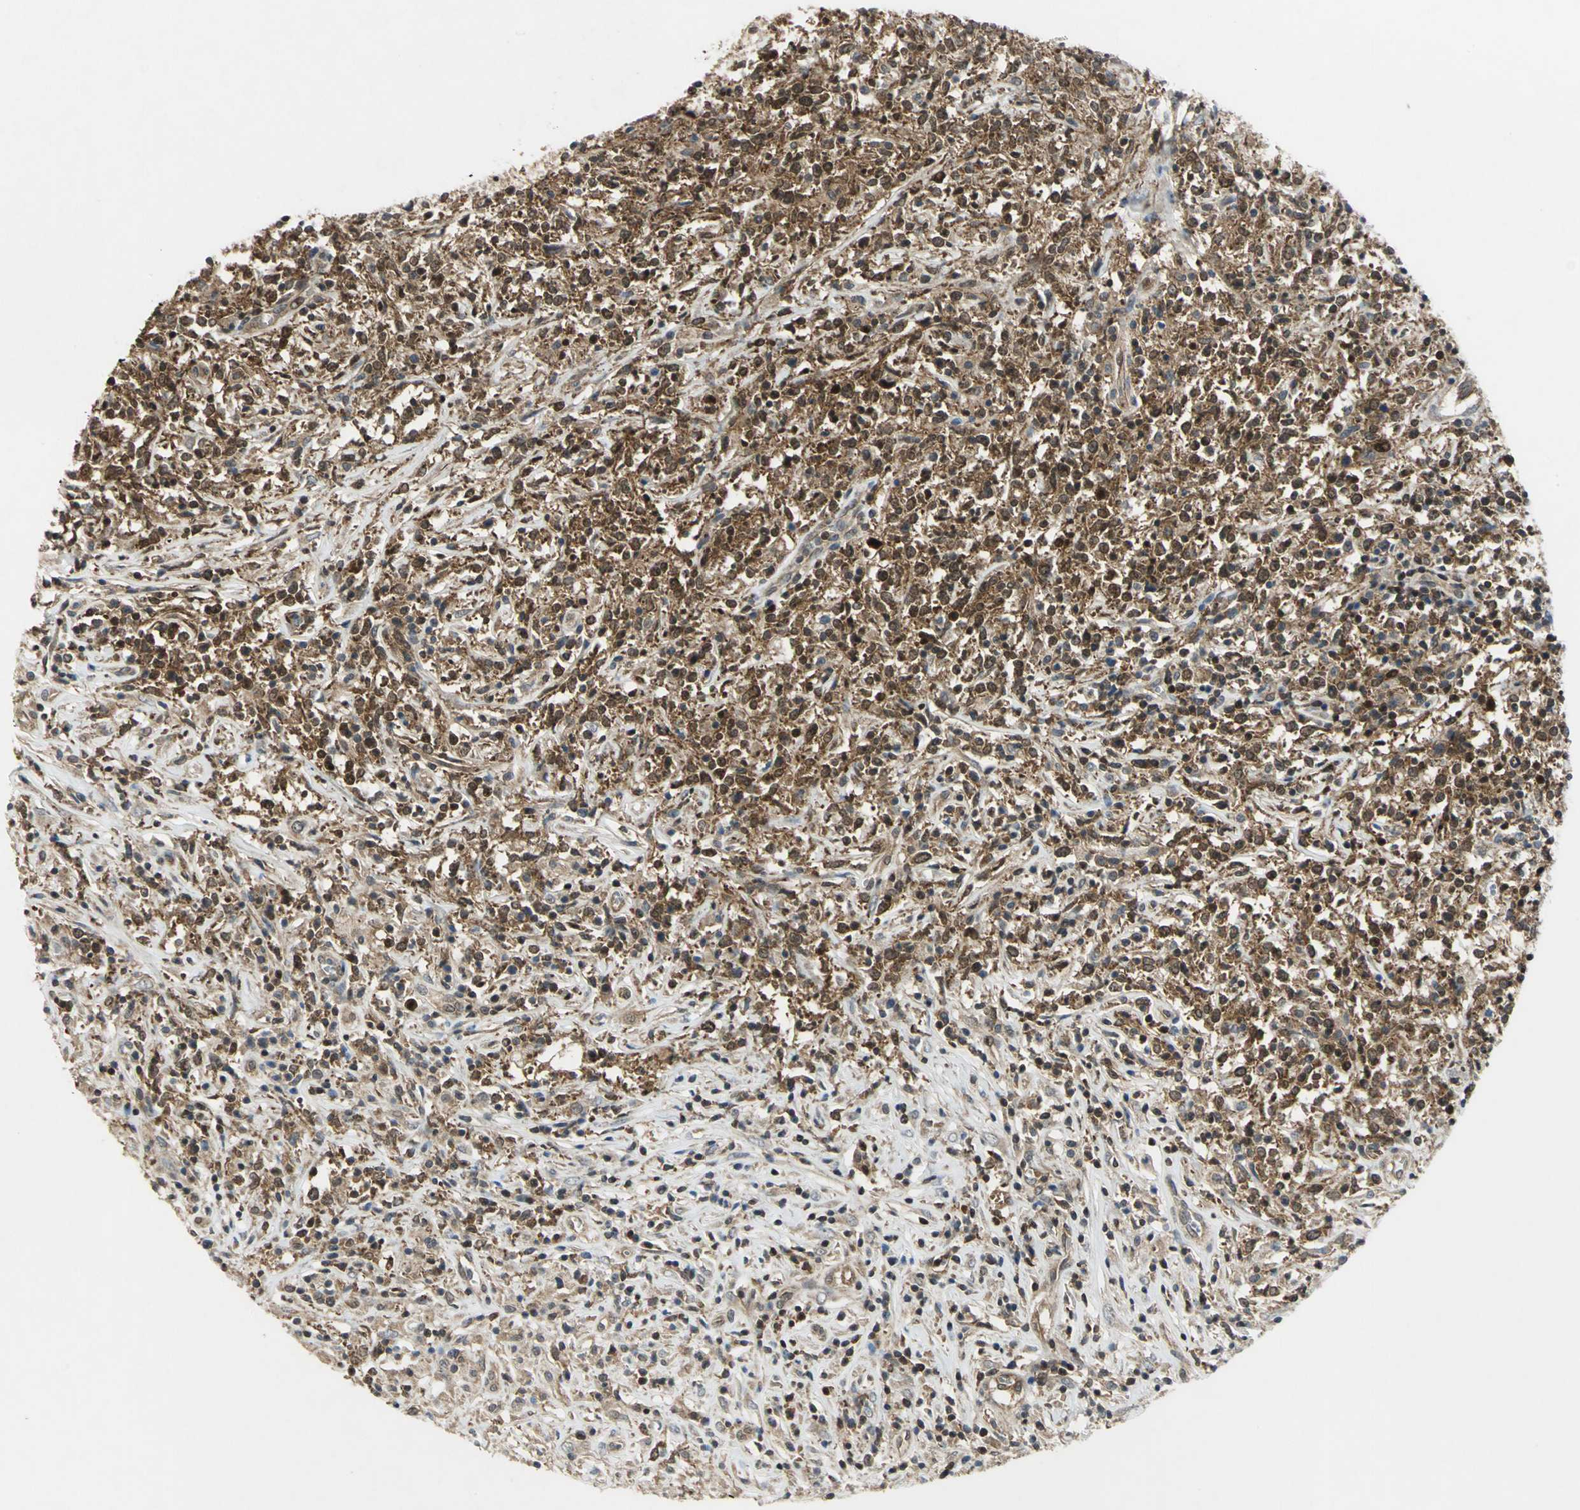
{"staining": {"intensity": "strong", "quantity": ">75%", "location": "cytoplasmic/membranous,nuclear"}, "tissue": "lymphoma", "cell_type": "Tumor cells", "image_type": "cancer", "snomed": [{"axis": "morphology", "description": "Malignant lymphoma, non-Hodgkin's type, High grade"}, {"axis": "topography", "description": "Lymph node"}], "caption": "Immunohistochemistry (IHC) (DAB) staining of human lymphoma shows strong cytoplasmic/membranous and nuclear protein expression in about >75% of tumor cells. The staining was performed using DAB, with brown indicating positive protein expression. Nuclei are stained blue with hematoxylin.", "gene": "PPIA", "patient": {"sex": "female", "age": 84}}